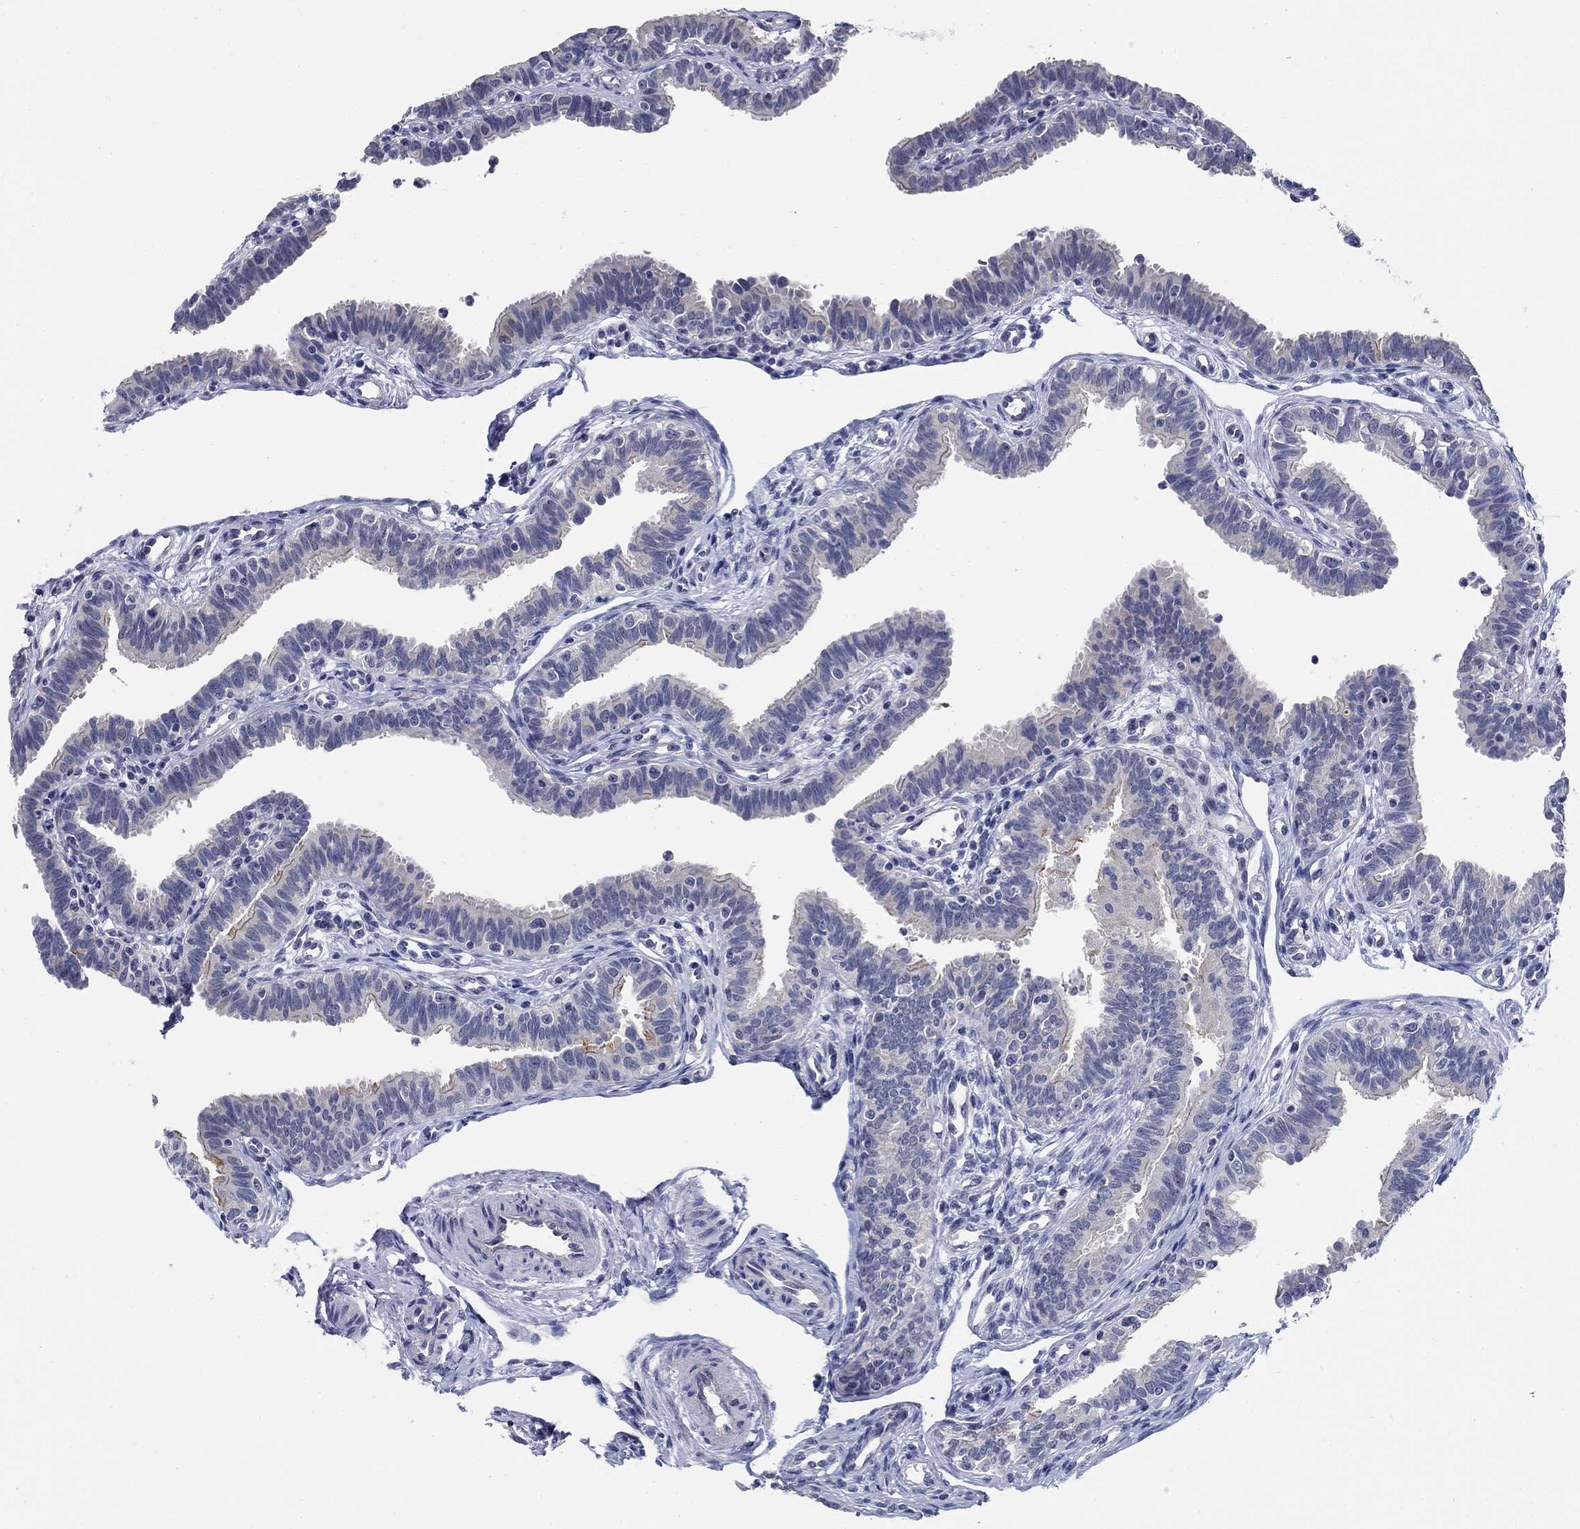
{"staining": {"intensity": "negative", "quantity": "none", "location": "none"}, "tissue": "fallopian tube", "cell_type": "Glandular cells", "image_type": "normal", "snomed": [{"axis": "morphology", "description": "Normal tissue, NOS"}, {"axis": "topography", "description": "Fallopian tube"}], "caption": "DAB (3,3'-diaminobenzidine) immunohistochemical staining of normal fallopian tube reveals no significant positivity in glandular cells.", "gene": "SMIM18", "patient": {"sex": "female", "age": 36}}